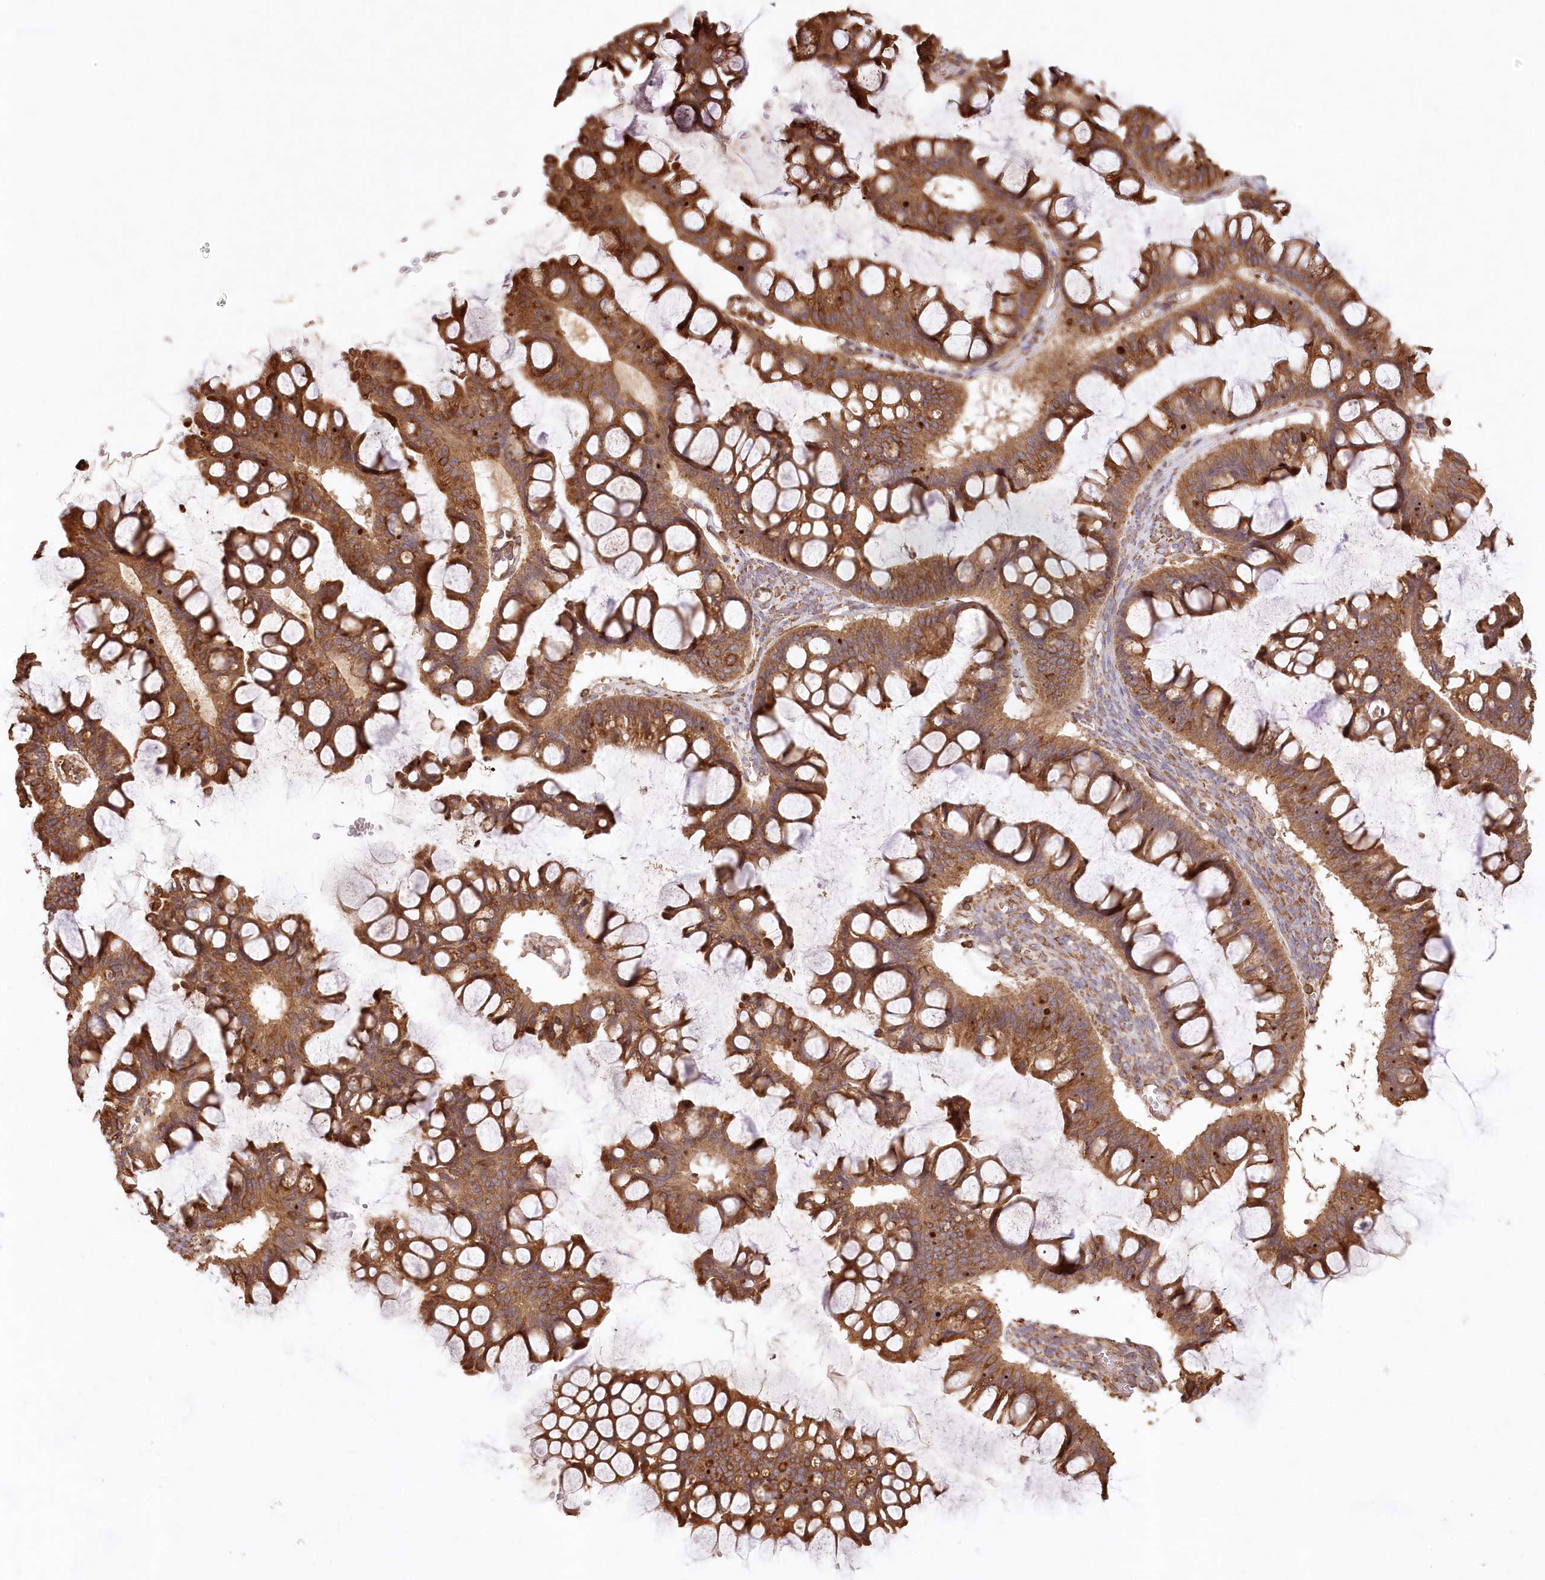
{"staining": {"intensity": "strong", "quantity": ">75%", "location": "cytoplasmic/membranous"}, "tissue": "ovarian cancer", "cell_type": "Tumor cells", "image_type": "cancer", "snomed": [{"axis": "morphology", "description": "Cystadenocarcinoma, mucinous, NOS"}, {"axis": "topography", "description": "Ovary"}], "caption": "Mucinous cystadenocarcinoma (ovarian) stained with IHC demonstrates strong cytoplasmic/membranous positivity in approximately >75% of tumor cells.", "gene": "ACAP2", "patient": {"sex": "female", "age": 73}}